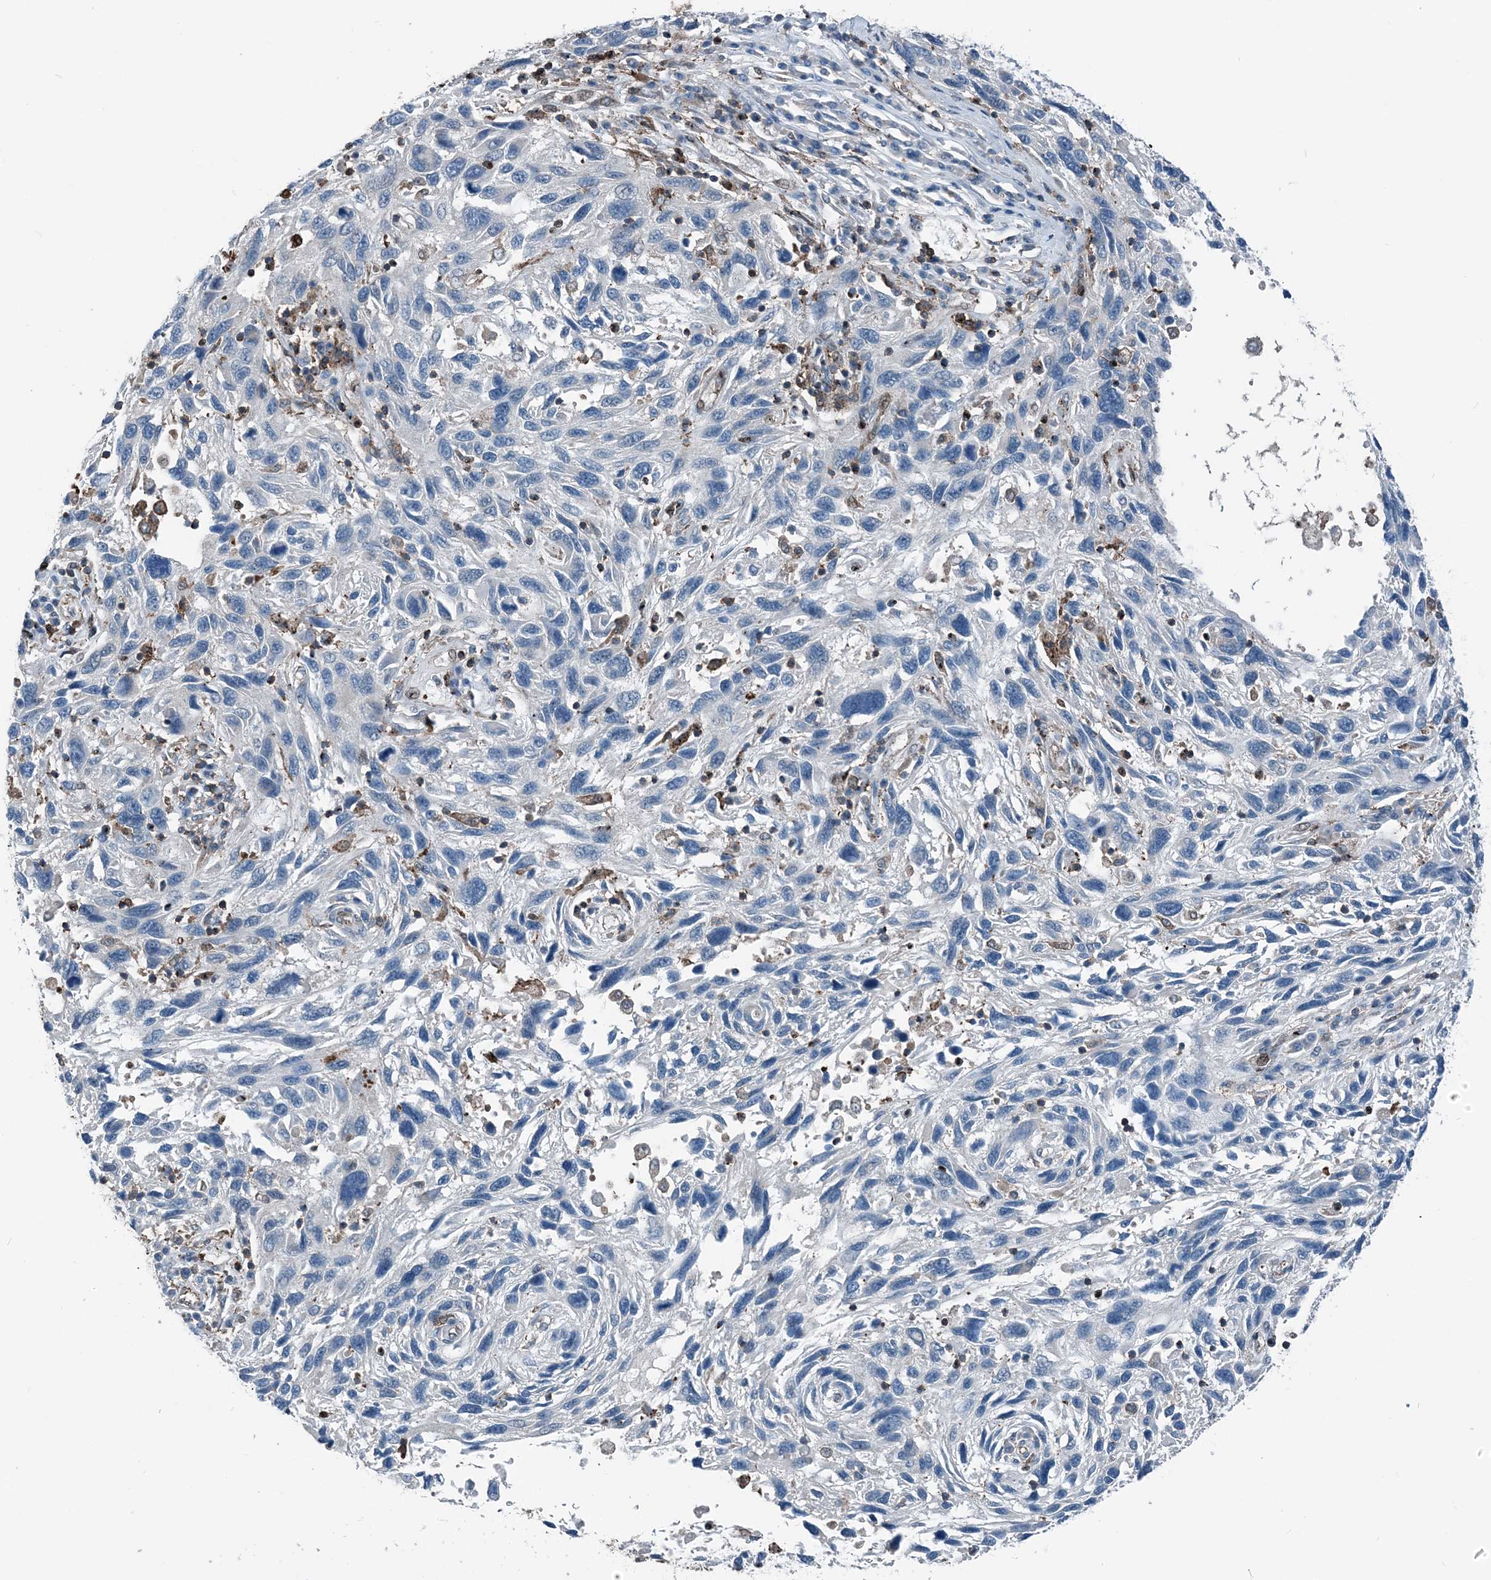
{"staining": {"intensity": "negative", "quantity": "none", "location": "none"}, "tissue": "melanoma", "cell_type": "Tumor cells", "image_type": "cancer", "snomed": [{"axis": "morphology", "description": "Malignant melanoma, NOS"}, {"axis": "topography", "description": "Skin"}], "caption": "Melanoma stained for a protein using IHC displays no positivity tumor cells.", "gene": "CFL1", "patient": {"sex": "male", "age": 53}}